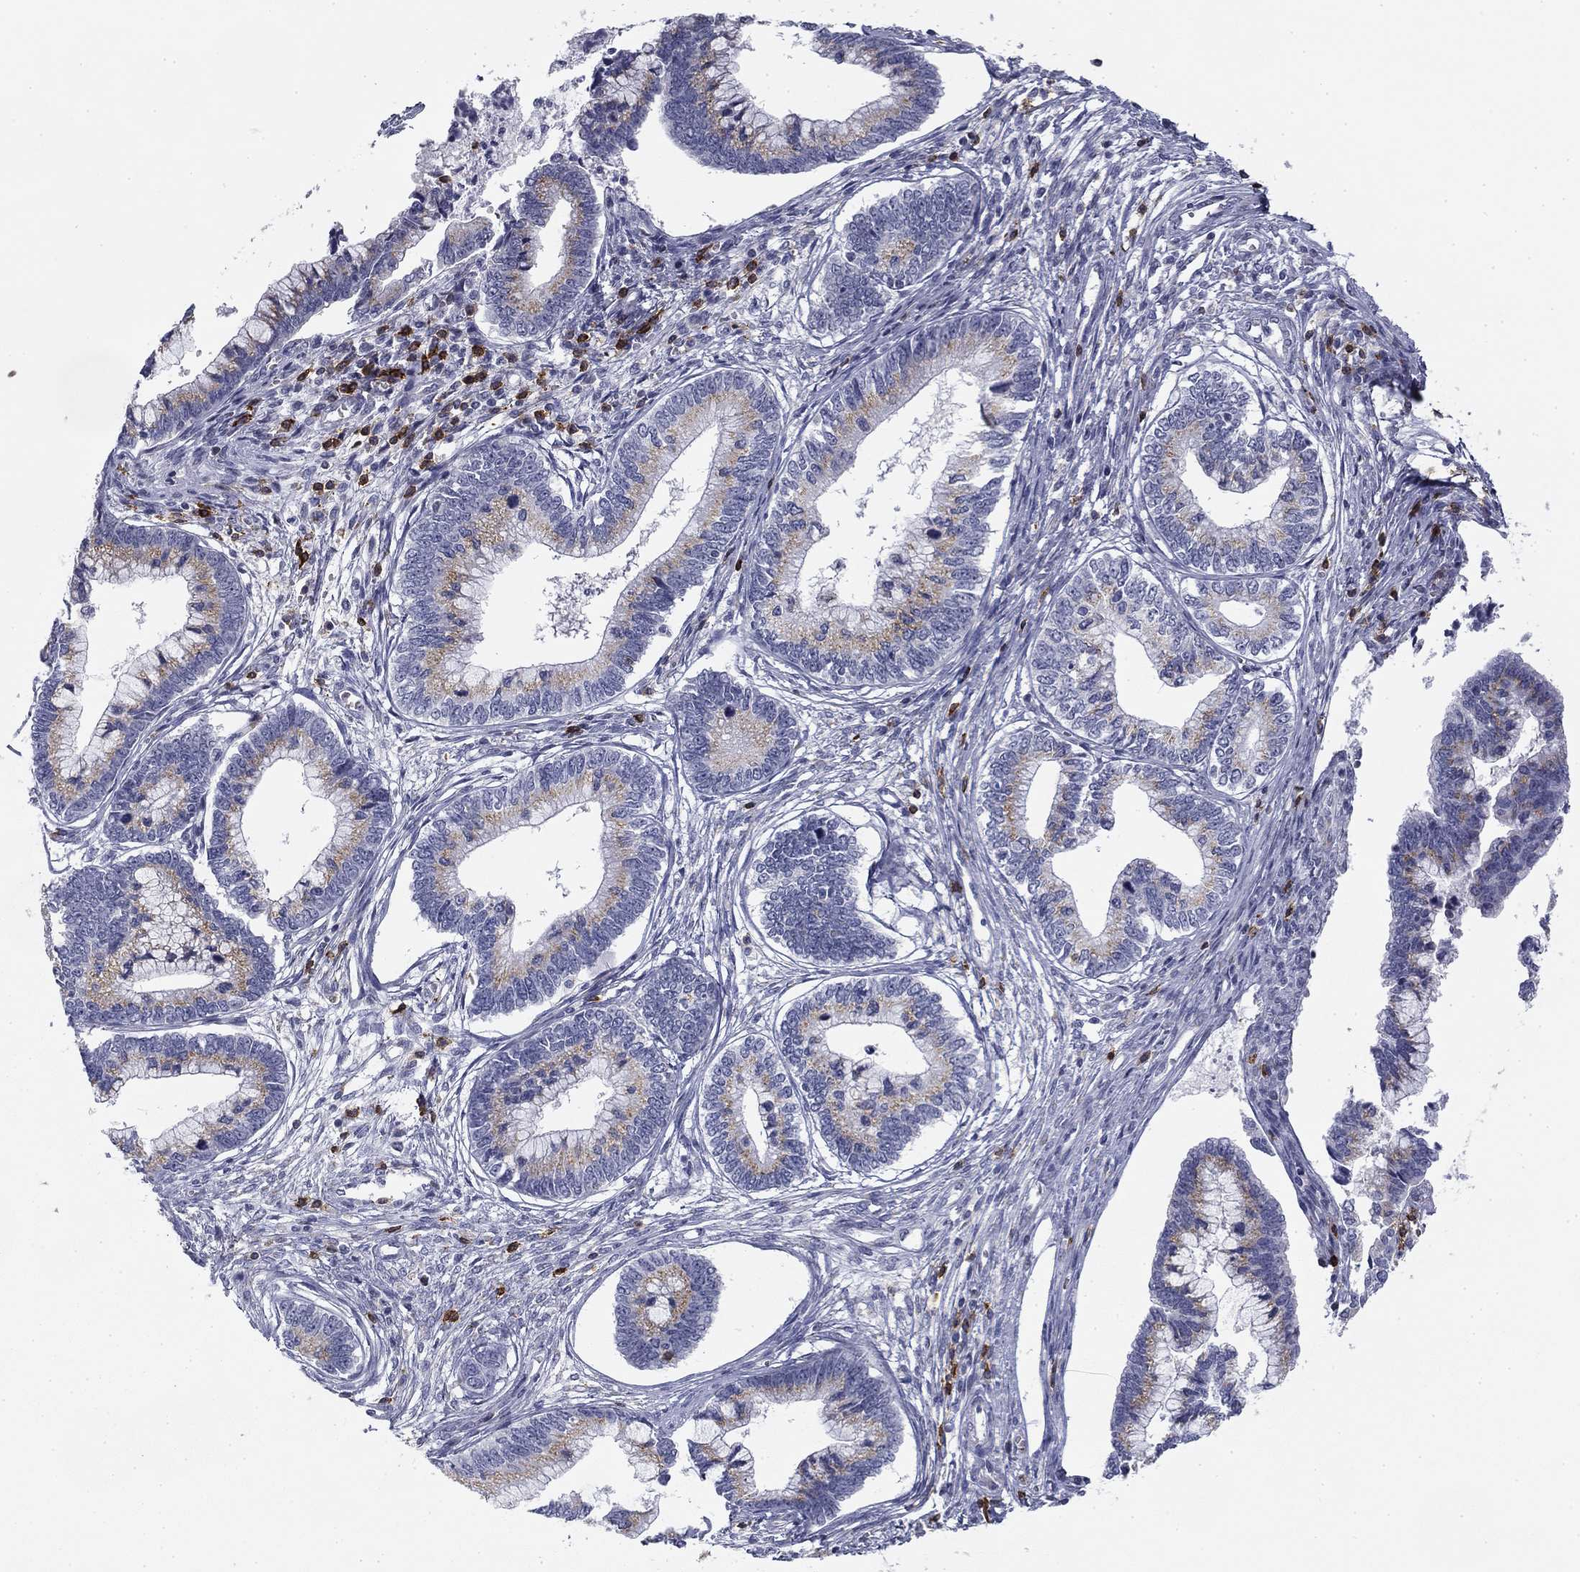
{"staining": {"intensity": "weak", "quantity": "25%-75%", "location": "cytoplasmic/membranous"}, "tissue": "cervical cancer", "cell_type": "Tumor cells", "image_type": "cancer", "snomed": [{"axis": "morphology", "description": "Adenocarcinoma, NOS"}, {"axis": "topography", "description": "Cervix"}], "caption": "This histopathology image displays immunohistochemistry (IHC) staining of cervical cancer, with low weak cytoplasmic/membranous staining in about 25%-75% of tumor cells.", "gene": "TRAT1", "patient": {"sex": "female", "age": 44}}